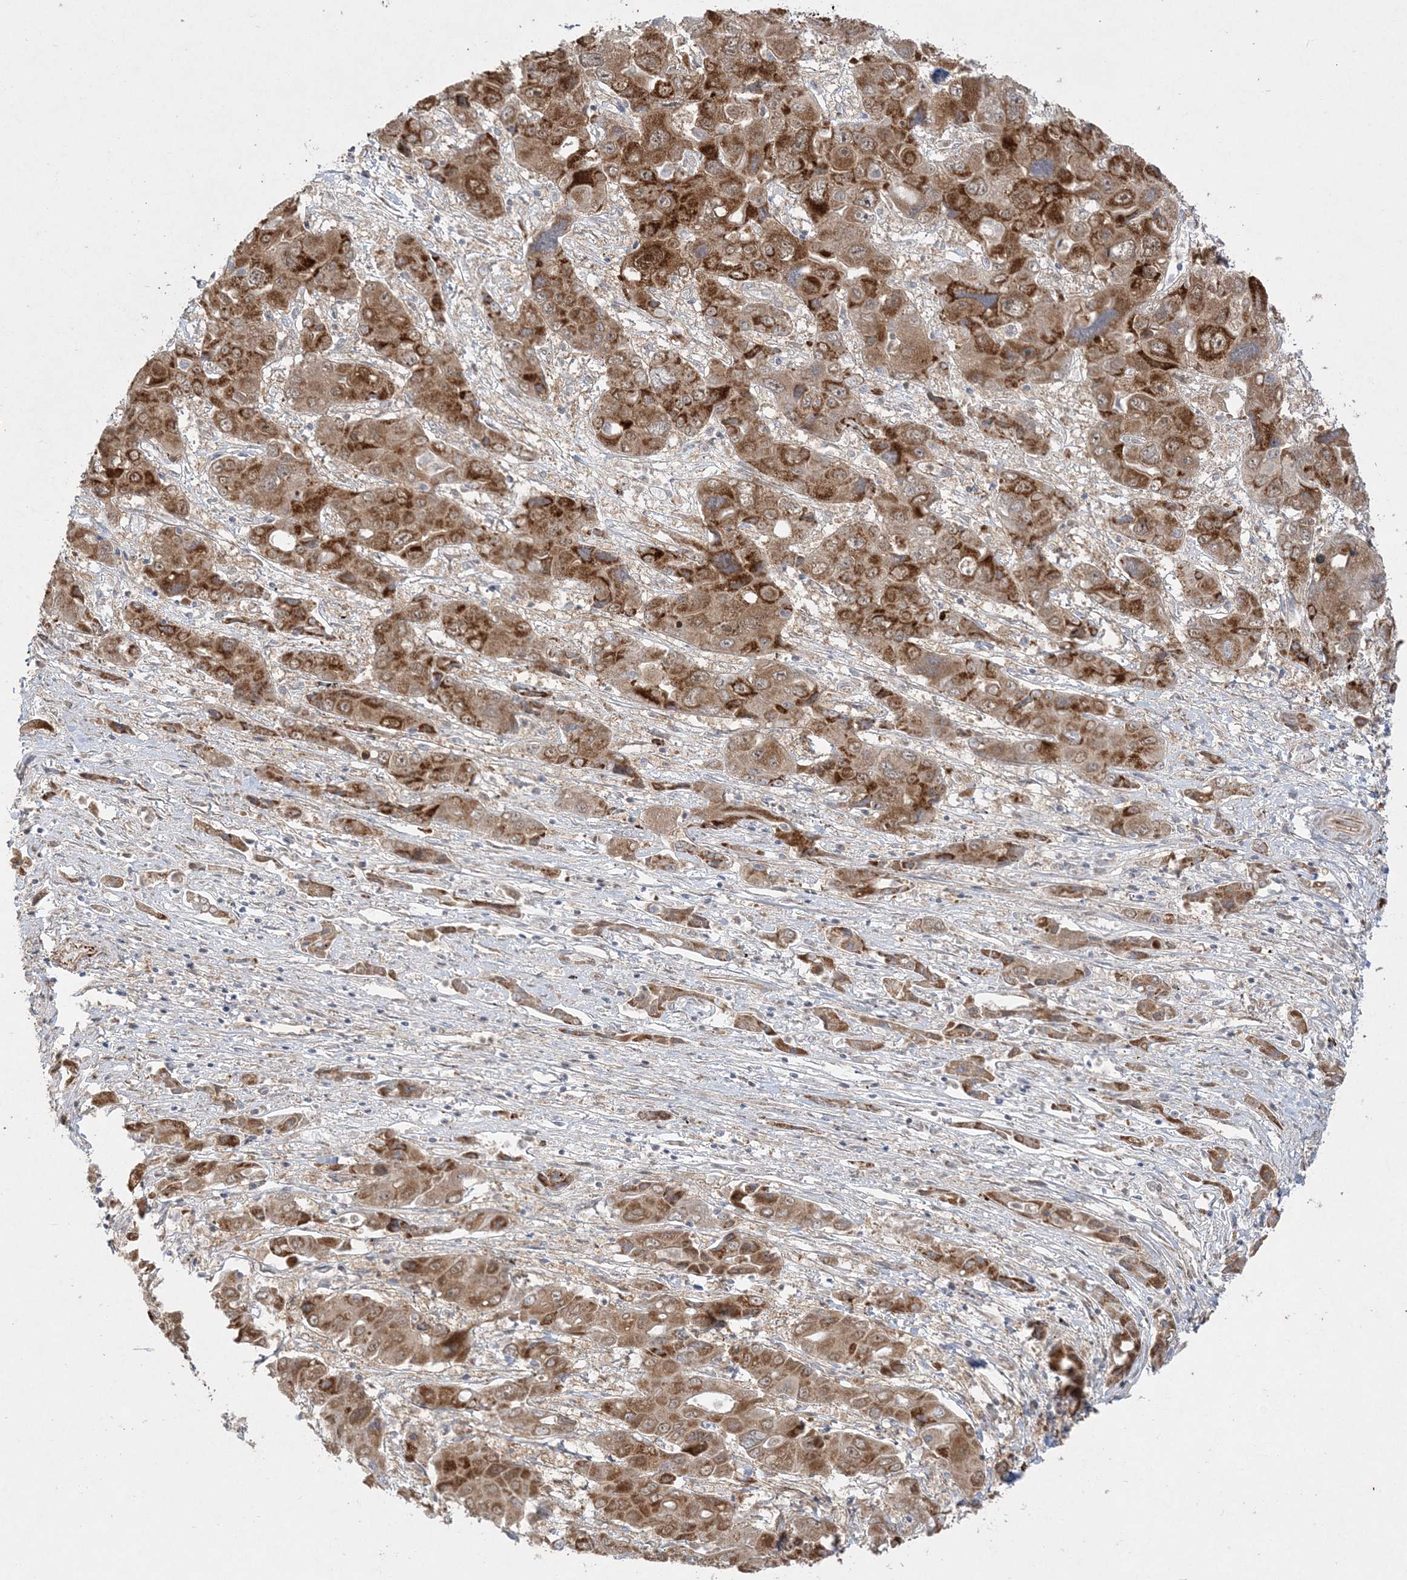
{"staining": {"intensity": "strong", "quantity": ">75%", "location": "cytoplasmic/membranous"}, "tissue": "liver cancer", "cell_type": "Tumor cells", "image_type": "cancer", "snomed": [{"axis": "morphology", "description": "Cholangiocarcinoma"}, {"axis": "topography", "description": "Liver"}], "caption": "A brown stain highlights strong cytoplasmic/membranous staining of a protein in liver cholangiocarcinoma tumor cells. (DAB IHC, brown staining for protein, blue staining for nuclei).", "gene": "INPP1", "patient": {"sex": "male", "age": 67}}